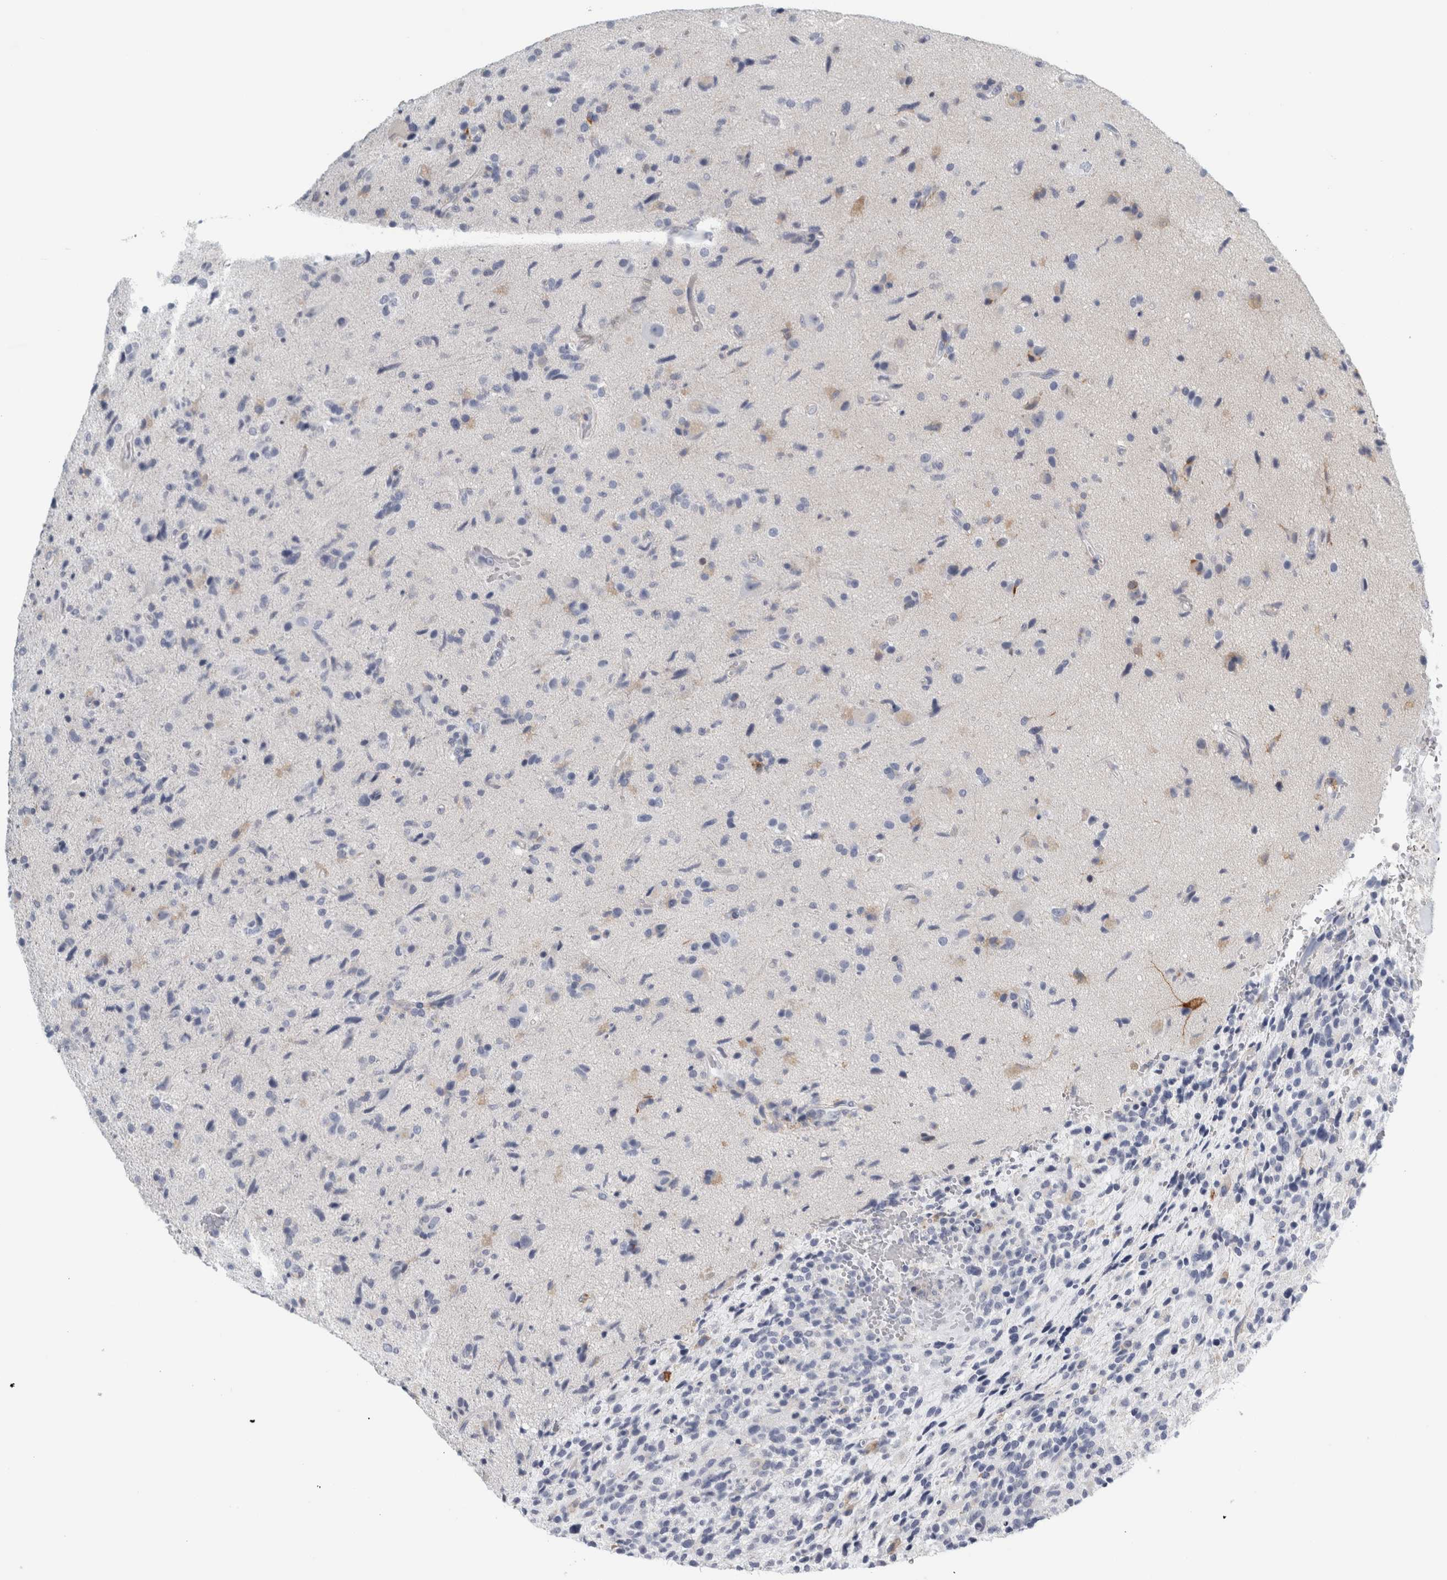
{"staining": {"intensity": "negative", "quantity": "none", "location": "none"}, "tissue": "glioma", "cell_type": "Tumor cells", "image_type": "cancer", "snomed": [{"axis": "morphology", "description": "Glioma, malignant, High grade"}, {"axis": "topography", "description": "Brain"}], "caption": "Malignant high-grade glioma was stained to show a protein in brown. There is no significant positivity in tumor cells.", "gene": "B3GNT3", "patient": {"sex": "male", "age": 72}}